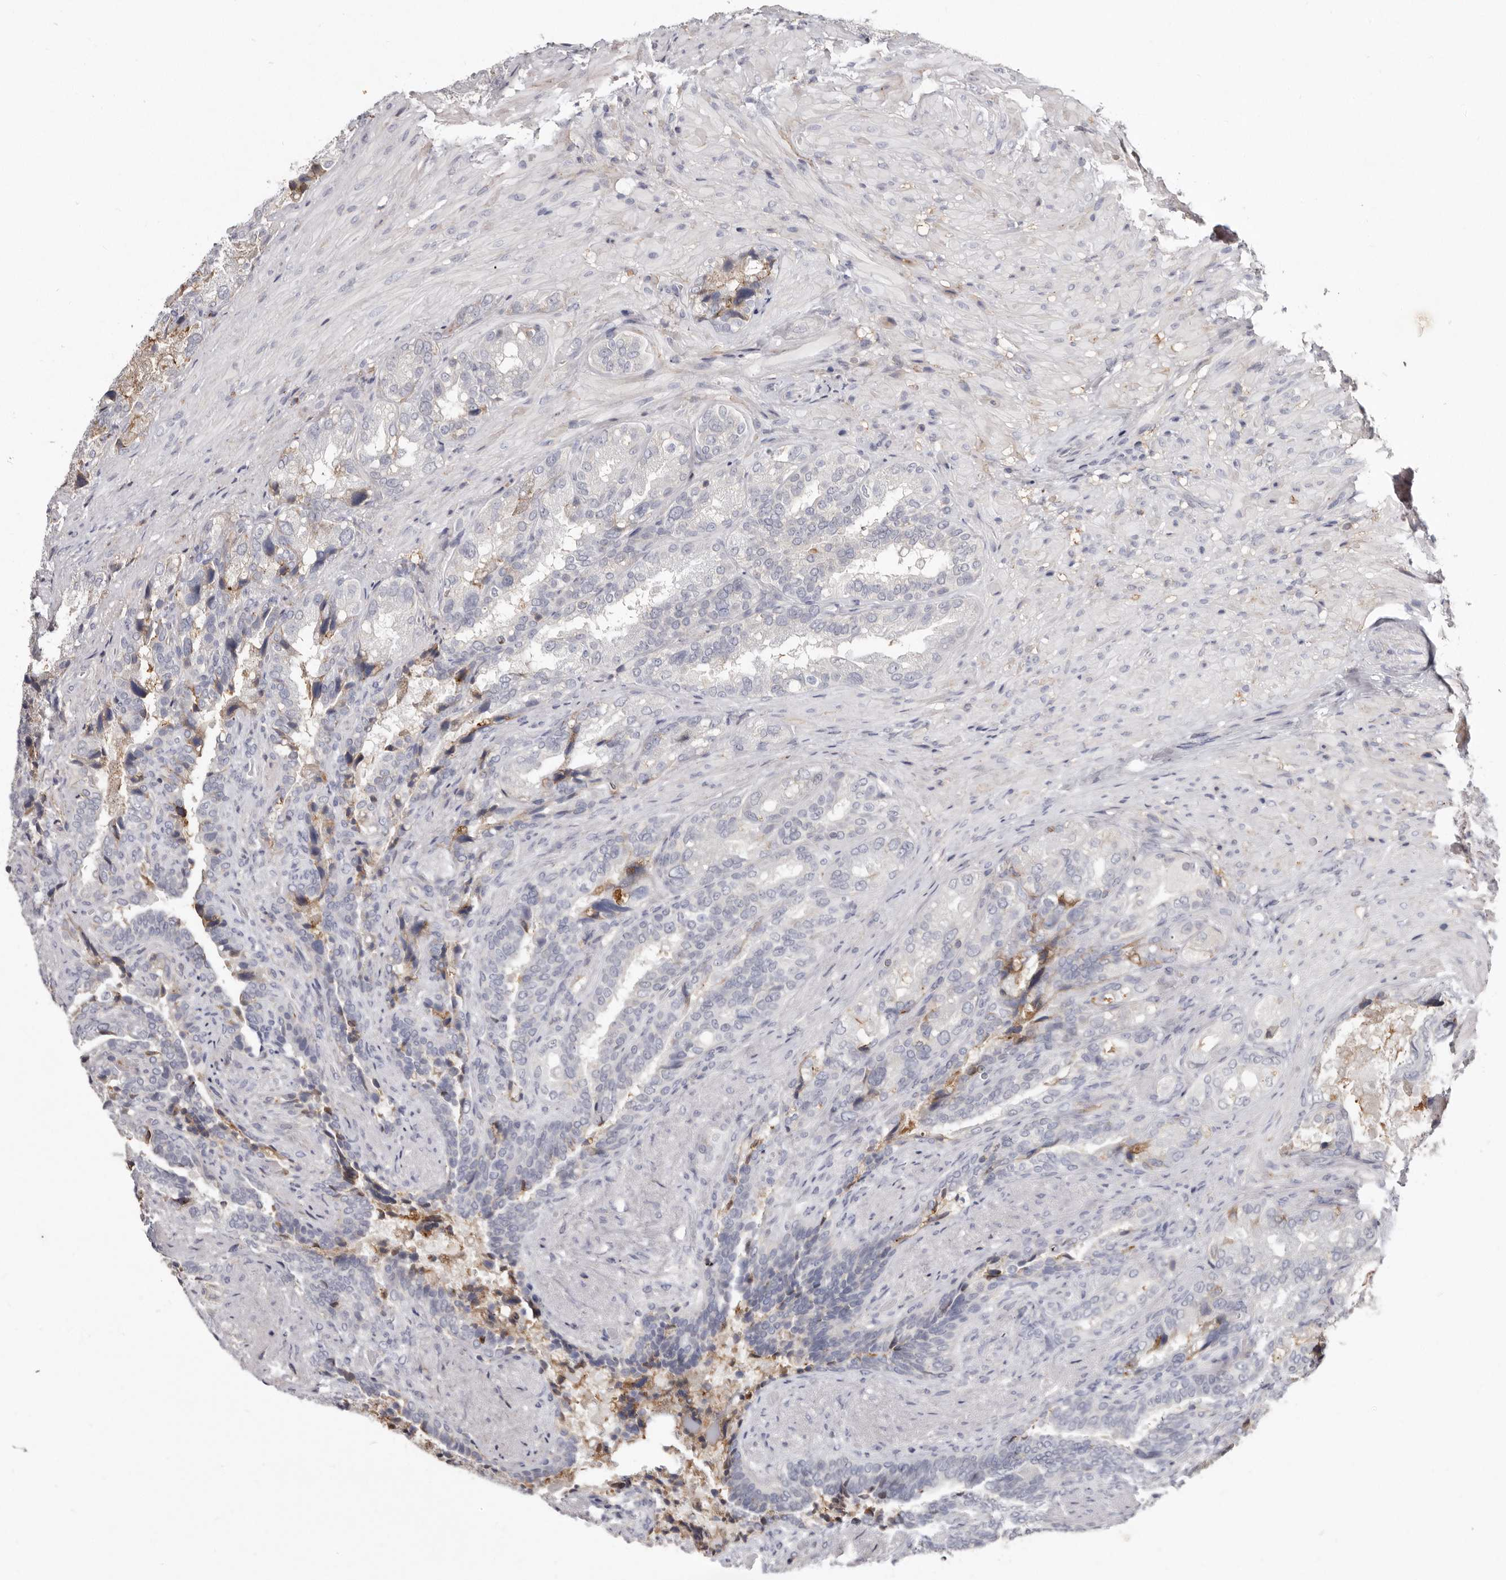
{"staining": {"intensity": "negative", "quantity": "none", "location": "none"}, "tissue": "seminal vesicle", "cell_type": "Glandular cells", "image_type": "normal", "snomed": [{"axis": "morphology", "description": "Normal tissue, NOS"}, {"axis": "topography", "description": "Seminal veicle"}, {"axis": "topography", "description": "Peripheral nerve tissue"}], "caption": "Immunohistochemistry micrograph of unremarkable seminal vesicle: seminal vesicle stained with DAB reveals no significant protein staining in glandular cells. Brightfield microscopy of immunohistochemistry stained with DAB (brown) and hematoxylin (blue), captured at high magnification.", "gene": "KIF26B", "patient": {"sex": "male", "age": 63}}